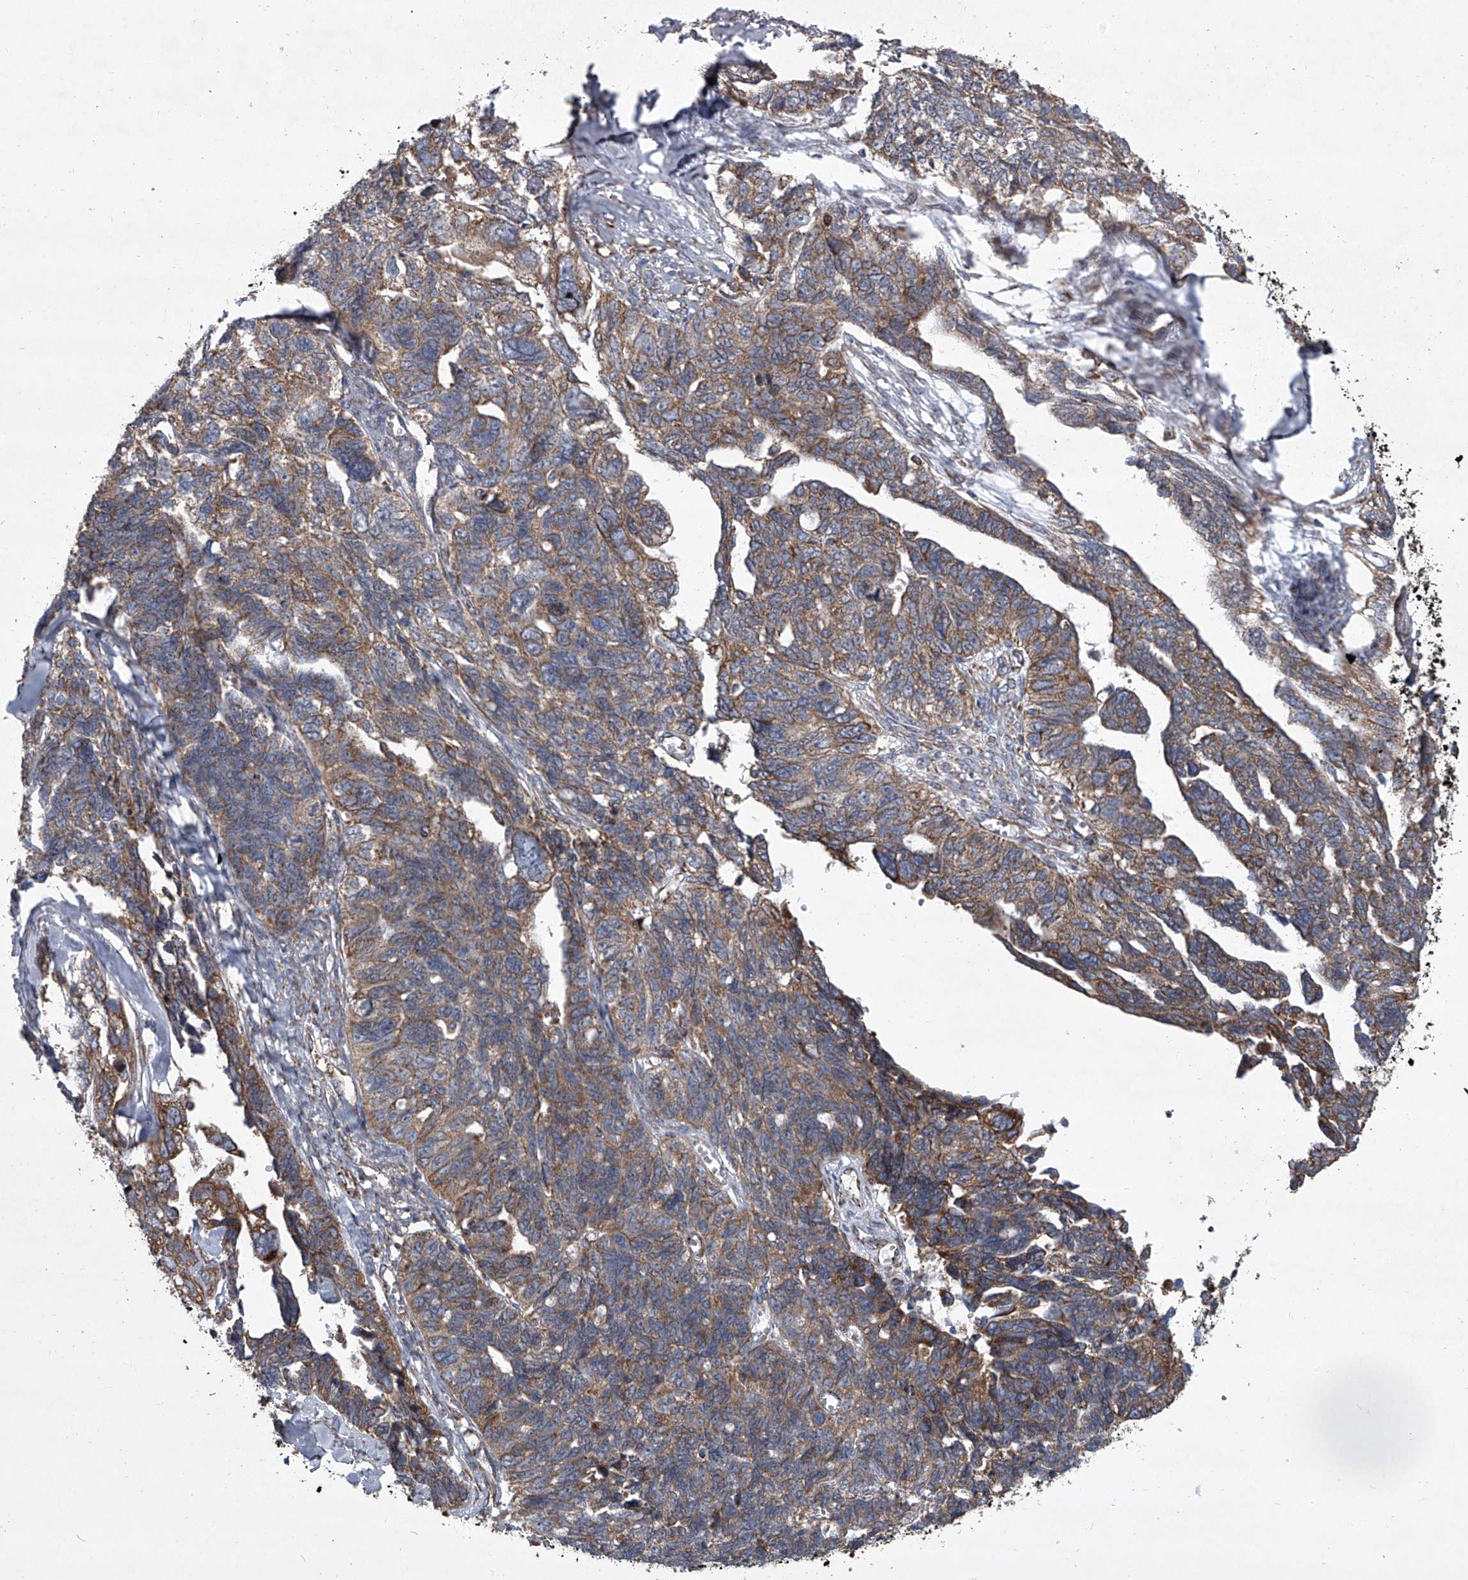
{"staining": {"intensity": "moderate", "quantity": ">75%", "location": "cytoplasmic/membranous"}, "tissue": "ovarian cancer", "cell_type": "Tumor cells", "image_type": "cancer", "snomed": [{"axis": "morphology", "description": "Cystadenocarcinoma, serous, NOS"}, {"axis": "topography", "description": "Ovary"}], "caption": "The histopathology image reveals a brown stain indicating the presence of a protein in the cytoplasmic/membranous of tumor cells in ovarian cancer (serous cystadenocarcinoma).", "gene": "ZC3H15", "patient": {"sex": "female", "age": 79}}